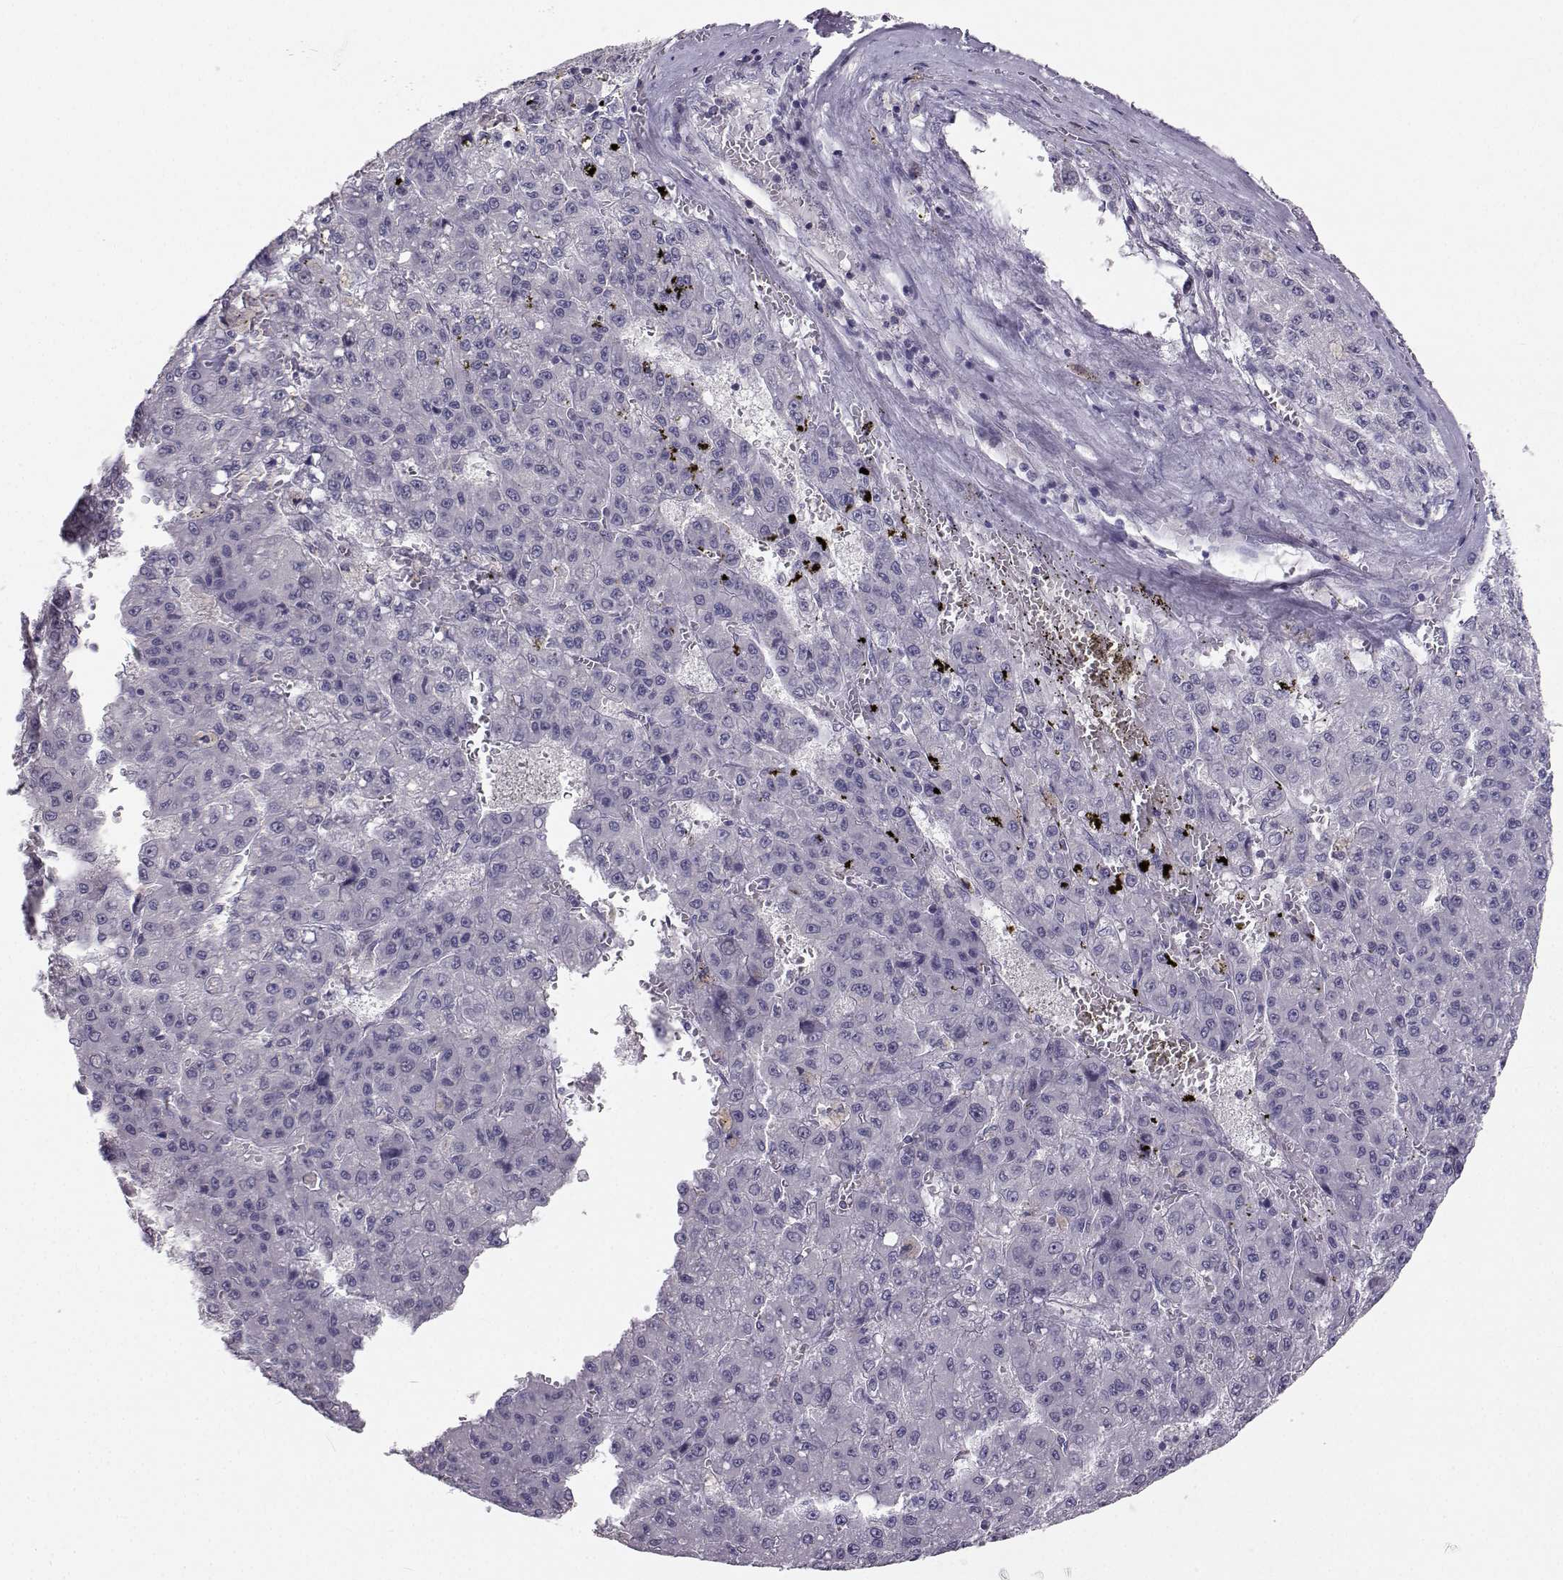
{"staining": {"intensity": "negative", "quantity": "none", "location": "none"}, "tissue": "liver cancer", "cell_type": "Tumor cells", "image_type": "cancer", "snomed": [{"axis": "morphology", "description": "Carcinoma, Hepatocellular, NOS"}, {"axis": "topography", "description": "Liver"}], "caption": "DAB (3,3'-diaminobenzidine) immunohistochemical staining of human hepatocellular carcinoma (liver) shows no significant expression in tumor cells.", "gene": "MROH7", "patient": {"sex": "male", "age": 70}}